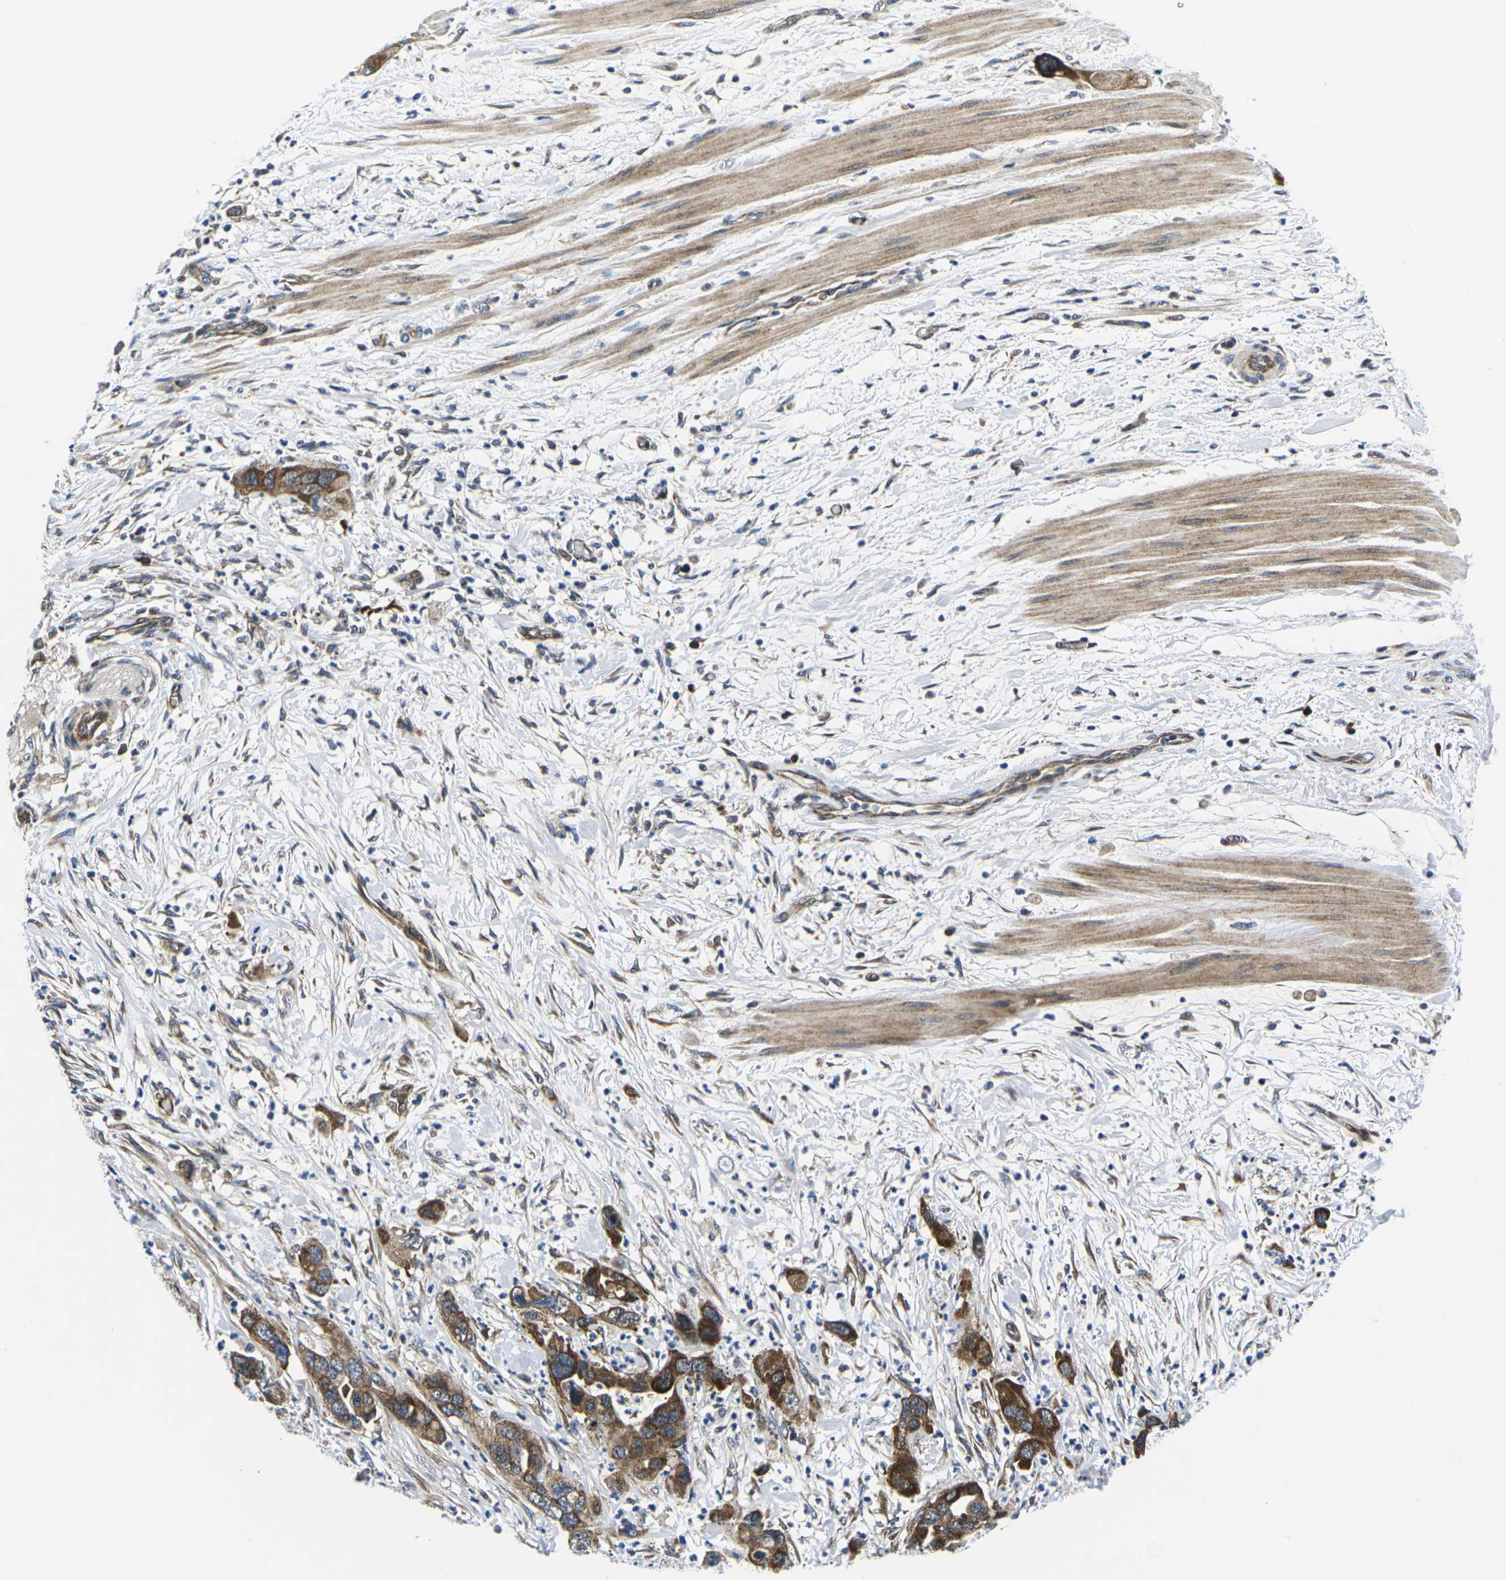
{"staining": {"intensity": "moderate", "quantity": ">75%", "location": "cytoplasmic/membranous"}, "tissue": "pancreatic cancer", "cell_type": "Tumor cells", "image_type": "cancer", "snomed": [{"axis": "morphology", "description": "Adenocarcinoma, NOS"}, {"axis": "topography", "description": "Pancreas"}], "caption": "DAB (3,3'-diaminobenzidine) immunohistochemical staining of human pancreatic adenocarcinoma shows moderate cytoplasmic/membranous protein positivity in approximately >75% of tumor cells.", "gene": "EIF4E", "patient": {"sex": "female", "age": 71}}